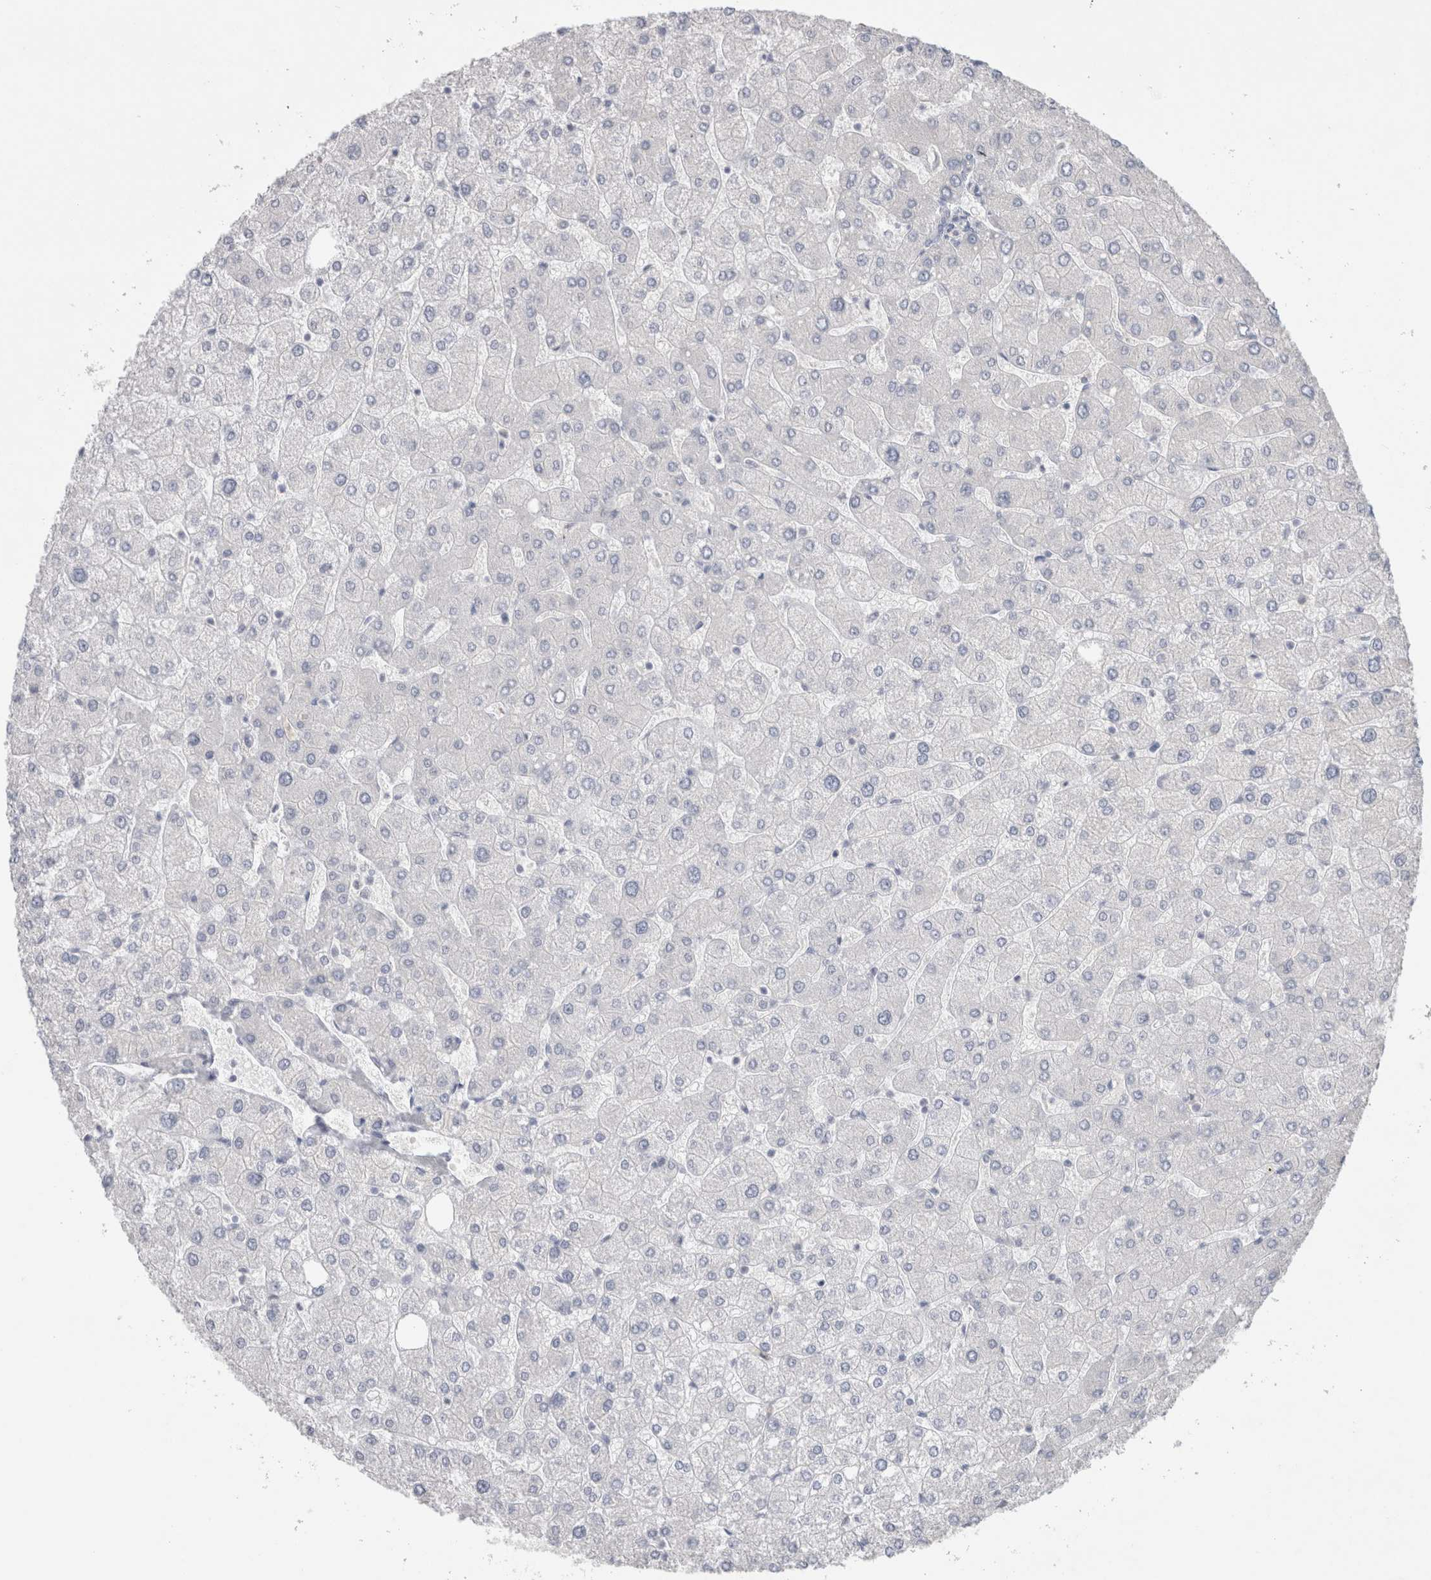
{"staining": {"intensity": "negative", "quantity": "none", "location": "none"}, "tissue": "liver", "cell_type": "Cholangiocytes", "image_type": "normal", "snomed": [{"axis": "morphology", "description": "Normal tissue, NOS"}, {"axis": "topography", "description": "Liver"}], "caption": "IHC of unremarkable human liver shows no expression in cholangiocytes.", "gene": "BICD2", "patient": {"sex": "male", "age": 55}}